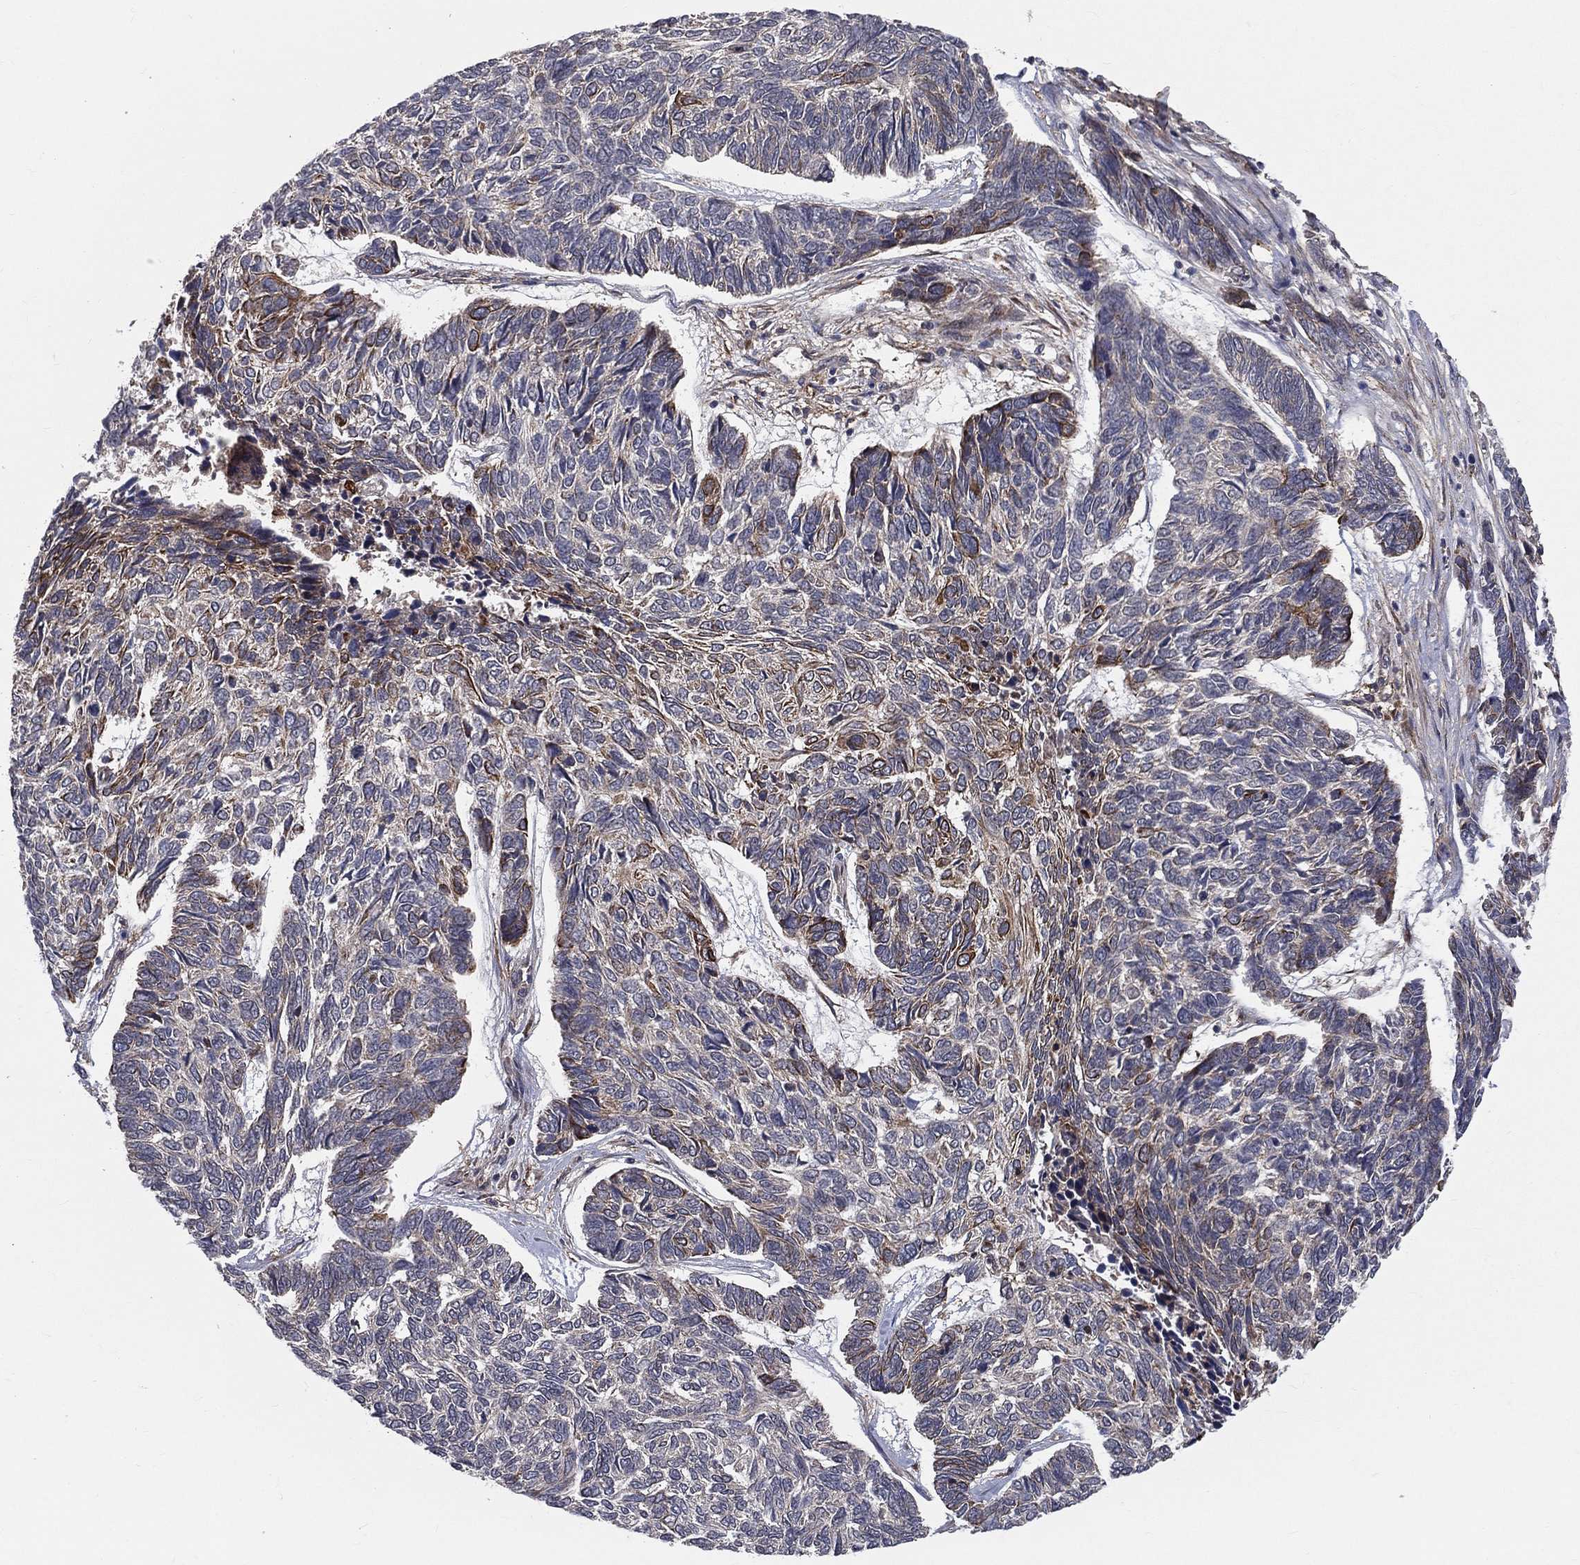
{"staining": {"intensity": "moderate", "quantity": "<25%", "location": "cytoplasmic/membranous"}, "tissue": "skin cancer", "cell_type": "Tumor cells", "image_type": "cancer", "snomed": [{"axis": "morphology", "description": "Basal cell carcinoma"}, {"axis": "topography", "description": "Skin"}], "caption": "Protein staining of skin cancer (basal cell carcinoma) tissue displays moderate cytoplasmic/membranous expression in about <25% of tumor cells.", "gene": "MIX23", "patient": {"sex": "female", "age": 65}}